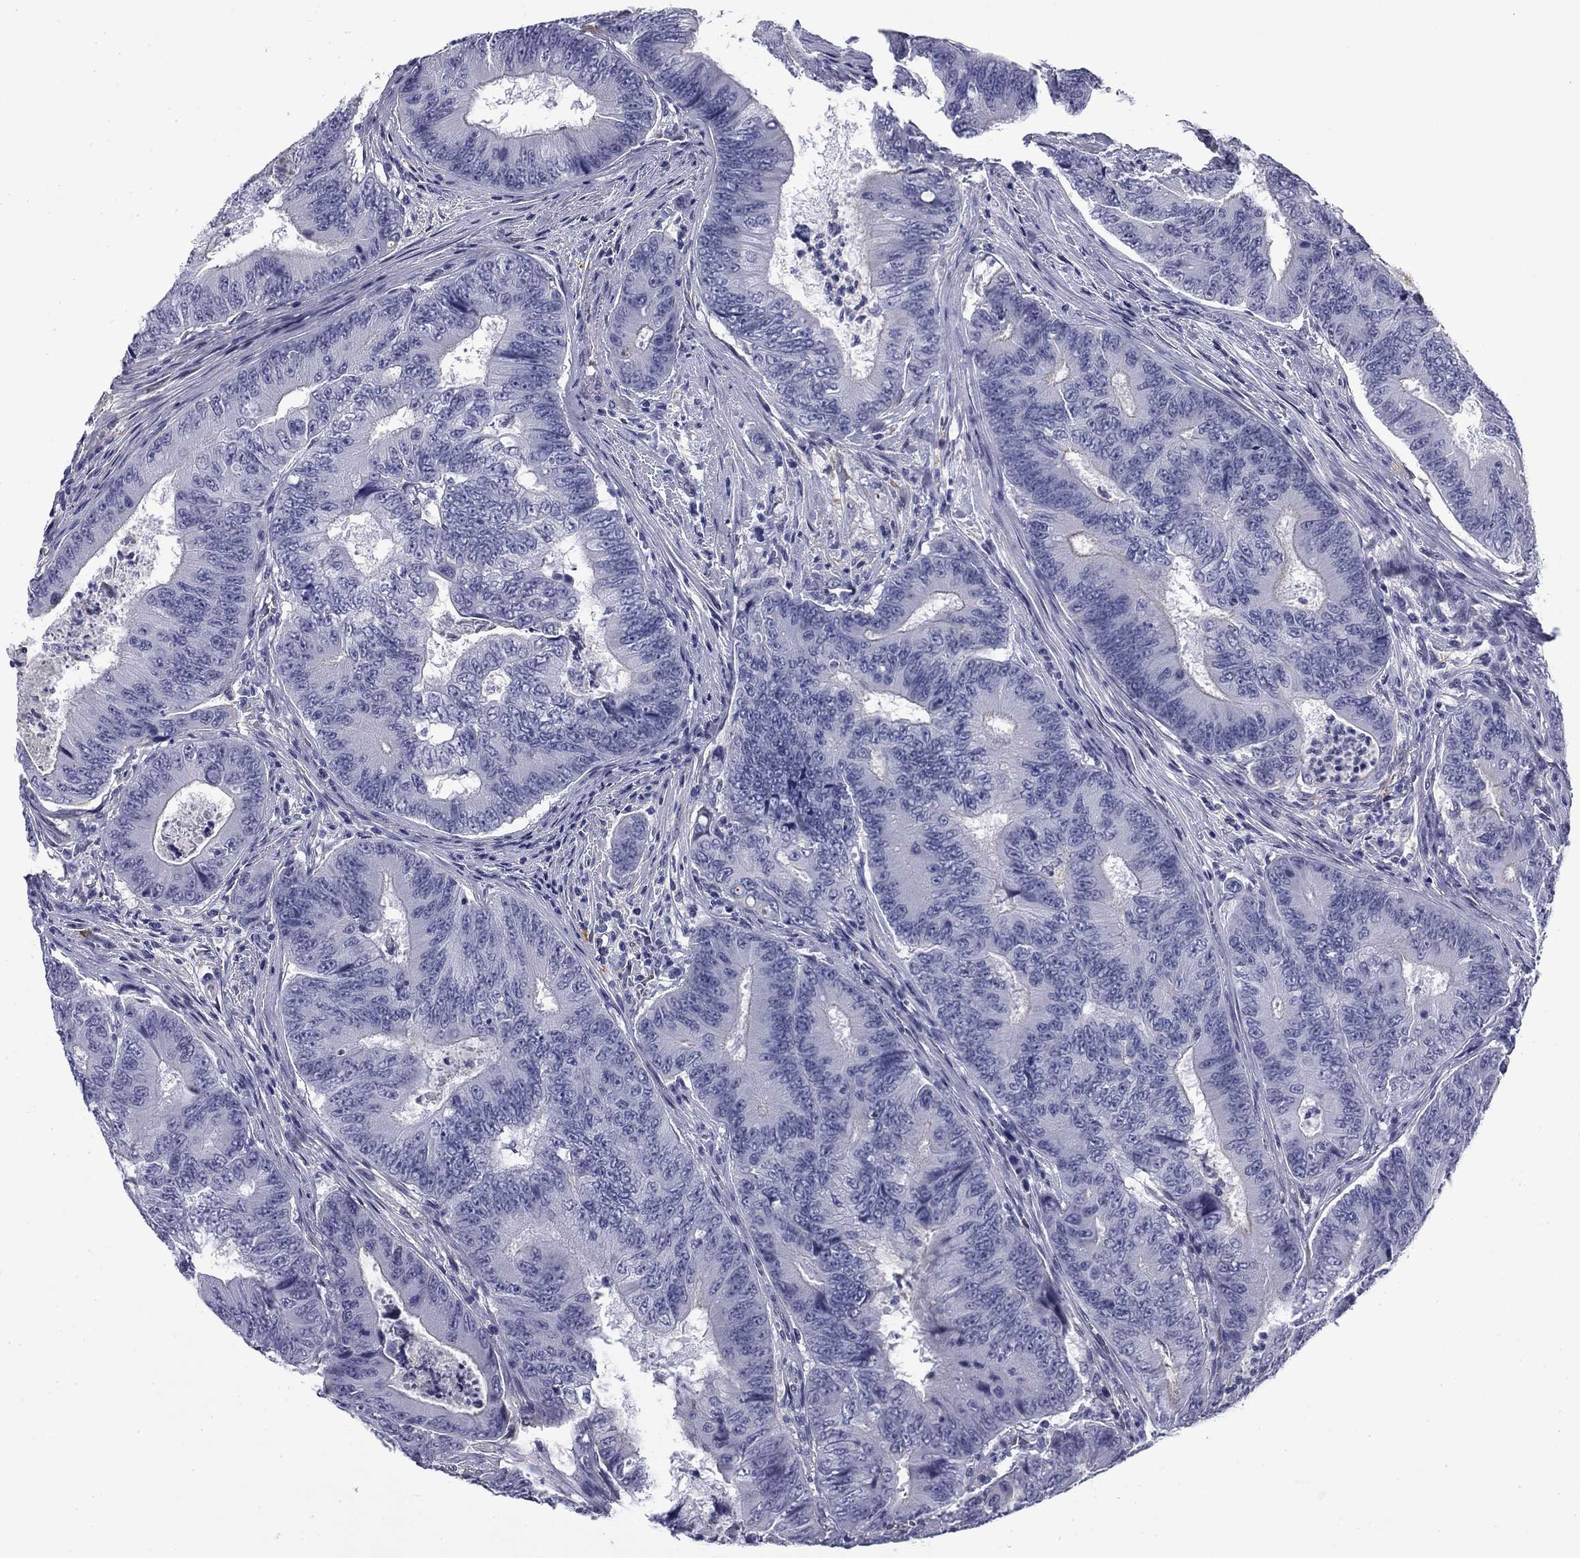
{"staining": {"intensity": "negative", "quantity": "none", "location": "none"}, "tissue": "colorectal cancer", "cell_type": "Tumor cells", "image_type": "cancer", "snomed": [{"axis": "morphology", "description": "Adenocarcinoma, NOS"}, {"axis": "topography", "description": "Colon"}], "caption": "Tumor cells show no significant expression in colorectal cancer (adenocarcinoma).", "gene": "BCL2L14", "patient": {"sex": "female", "age": 48}}